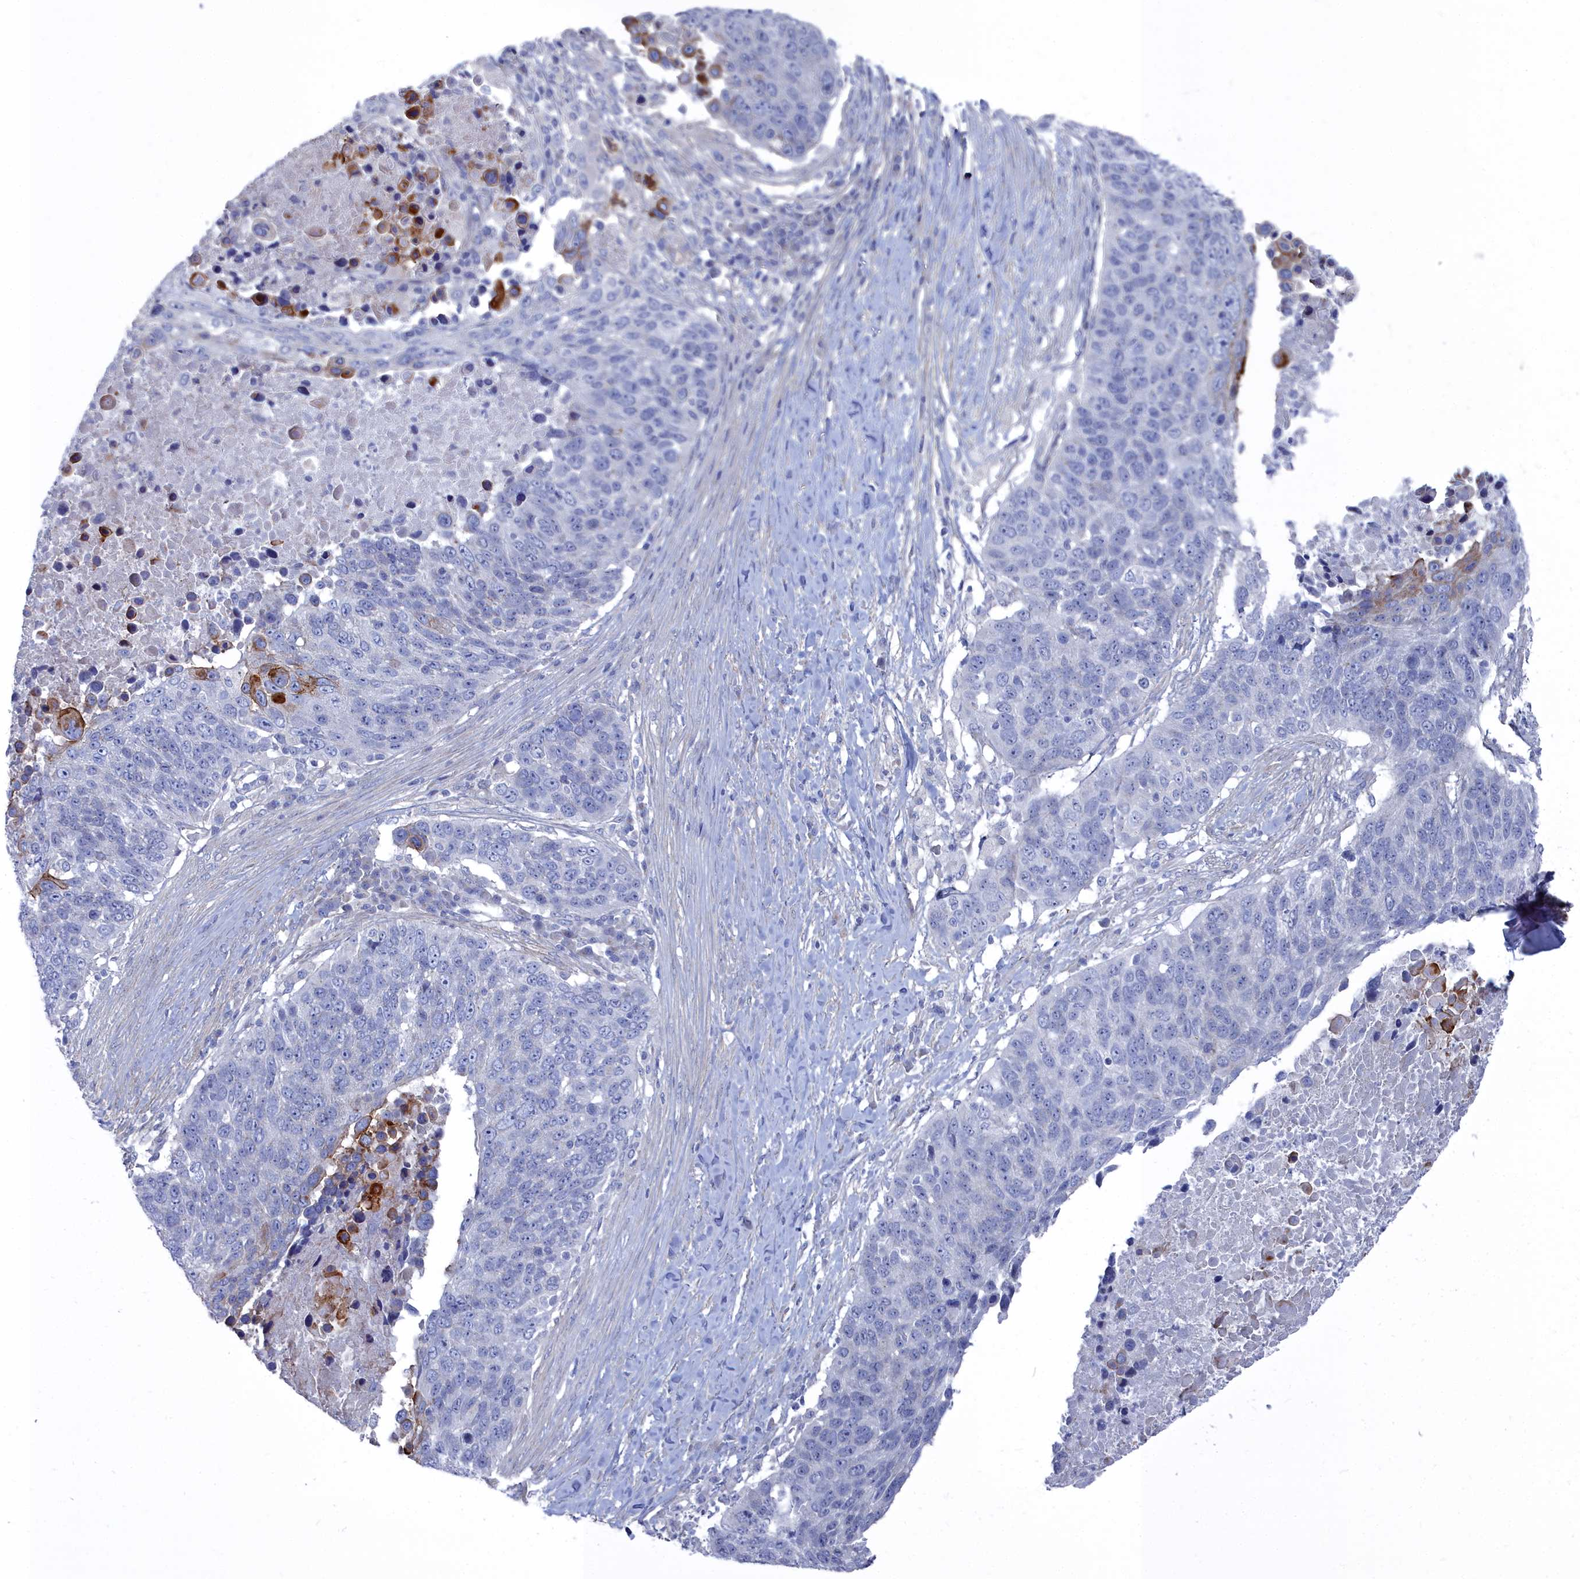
{"staining": {"intensity": "moderate", "quantity": "<25%", "location": "cytoplasmic/membranous"}, "tissue": "lung cancer", "cell_type": "Tumor cells", "image_type": "cancer", "snomed": [{"axis": "morphology", "description": "Normal tissue, NOS"}, {"axis": "morphology", "description": "Squamous cell carcinoma, NOS"}, {"axis": "topography", "description": "Lymph node"}, {"axis": "topography", "description": "Lung"}], "caption": "Protein positivity by IHC displays moderate cytoplasmic/membranous expression in approximately <25% of tumor cells in squamous cell carcinoma (lung).", "gene": "SHISAL2A", "patient": {"sex": "male", "age": 66}}